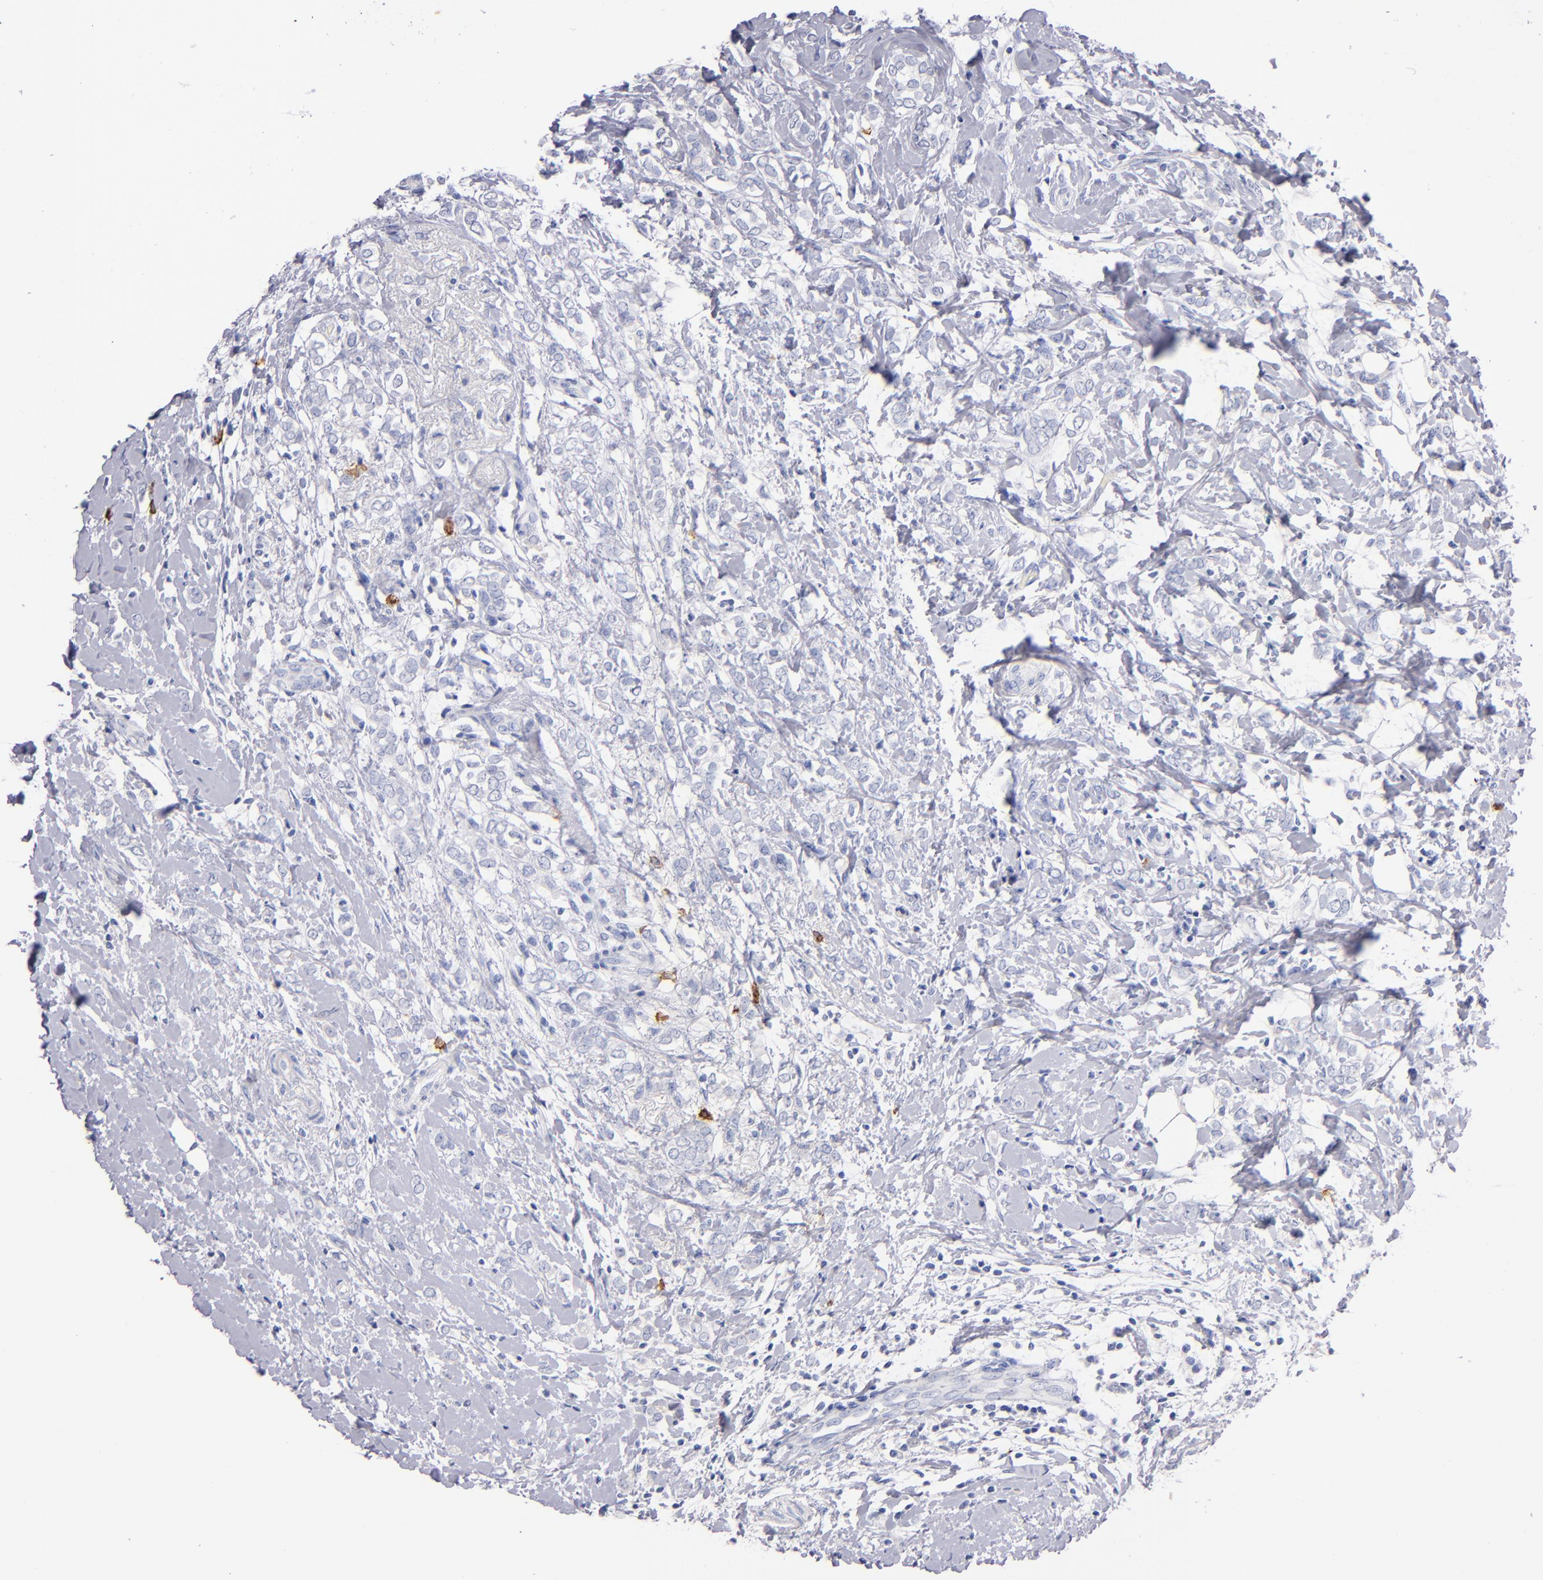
{"staining": {"intensity": "negative", "quantity": "none", "location": "none"}, "tissue": "breast cancer", "cell_type": "Tumor cells", "image_type": "cancer", "snomed": [{"axis": "morphology", "description": "Normal tissue, NOS"}, {"axis": "morphology", "description": "Lobular carcinoma"}, {"axis": "topography", "description": "Breast"}], "caption": "DAB (3,3'-diaminobenzidine) immunohistochemical staining of breast cancer demonstrates no significant staining in tumor cells. (Stains: DAB IHC with hematoxylin counter stain, Microscopy: brightfield microscopy at high magnification).", "gene": "KIT", "patient": {"sex": "female", "age": 47}}